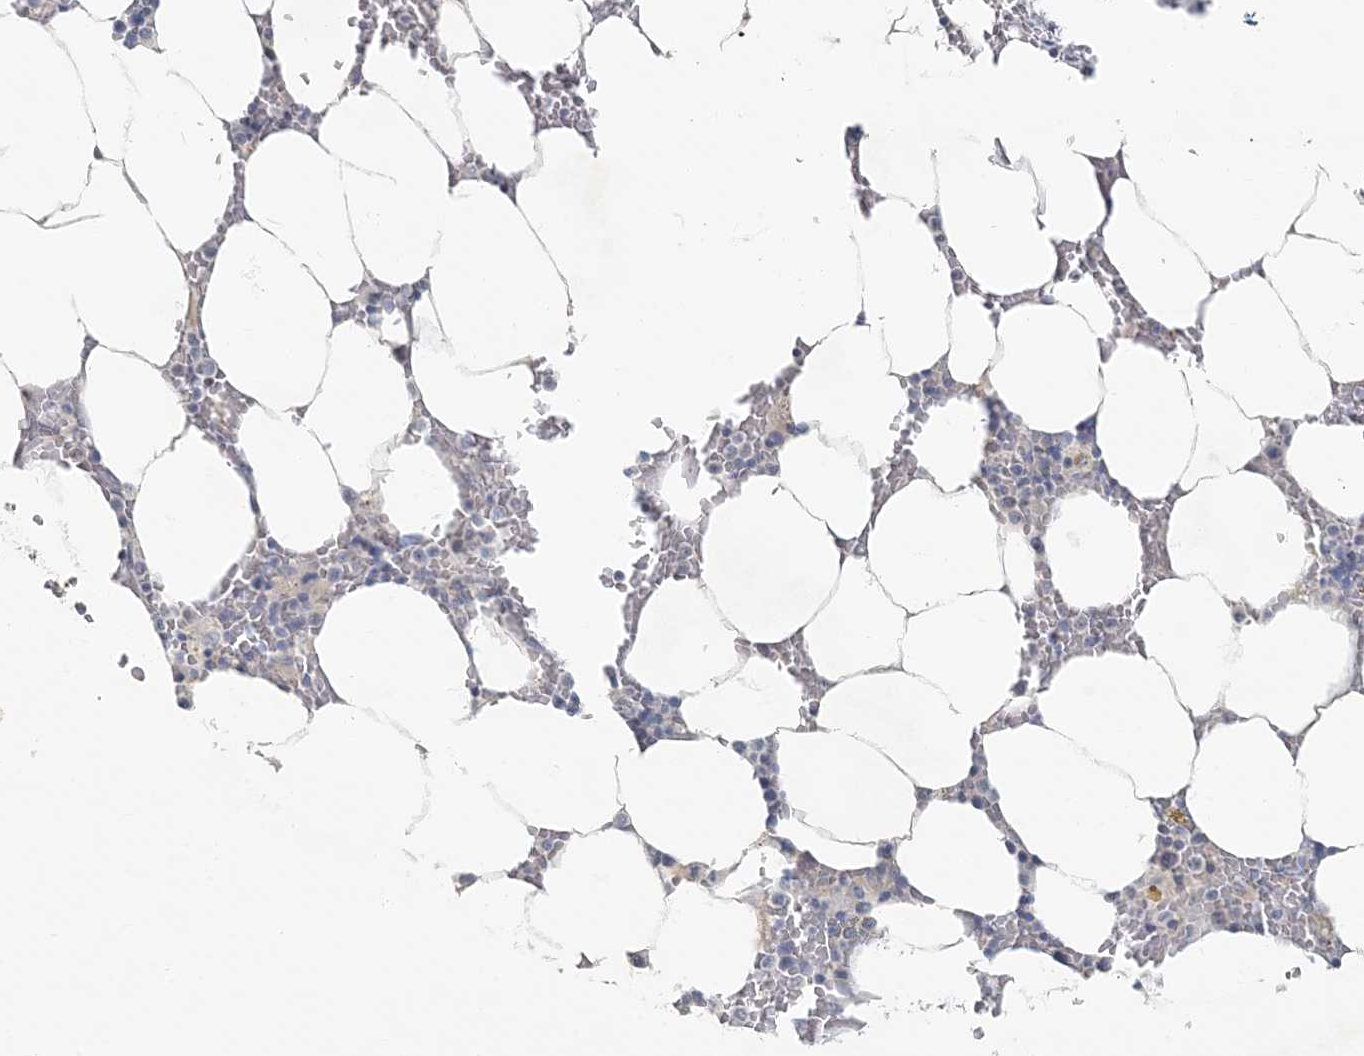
{"staining": {"intensity": "negative", "quantity": "none", "location": "none"}, "tissue": "bone marrow", "cell_type": "Hematopoietic cells", "image_type": "normal", "snomed": [{"axis": "morphology", "description": "Normal tissue, NOS"}, {"axis": "topography", "description": "Bone marrow"}], "caption": "Human bone marrow stained for a protein using immunohistochemistry shows no positivity in hematopoietic cells.", "gene": "MYOT", "patient": {"sex": "male", "age": 70}}